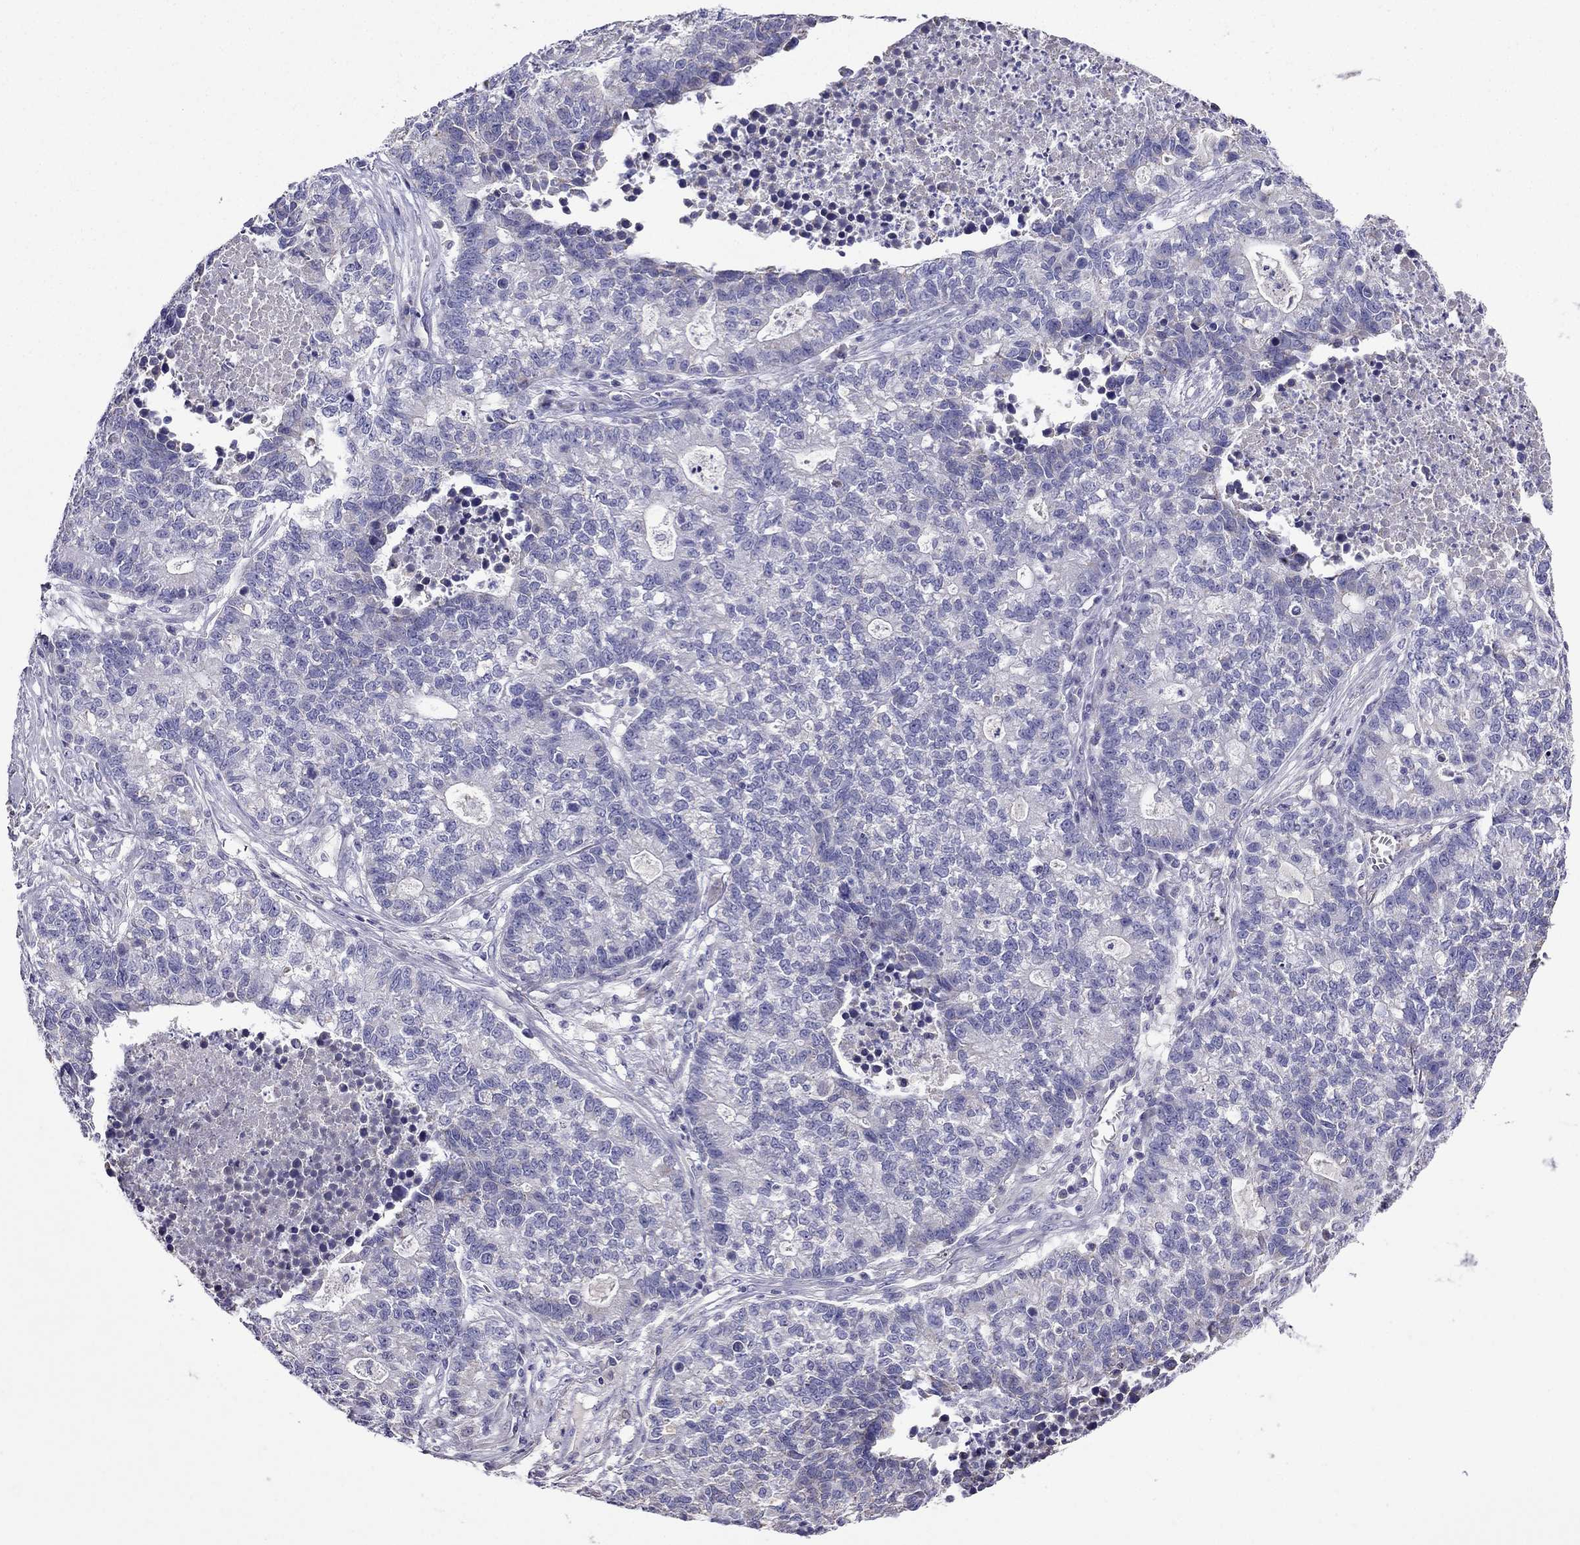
{"staining": {"intensity": "weak", "quantity": "<25%", "location": "cytoplasmic/membranous"}, "tissue": "lung cancer", "cell_type": "Tumor cells", "image_type": "cancer", "snomed": [{"axis": "morphology", "description": "Adenocarcinoma, NOS"}, {"axis": "topography", "description": "Lung"}], "caption": "Immunohistochemistry (IHC) of human lung cancer (adenocarcinoma) exhibits no expression in tumor cells.", "gene": "DSC1", "patient": {"sex": "male", "age": 57}}